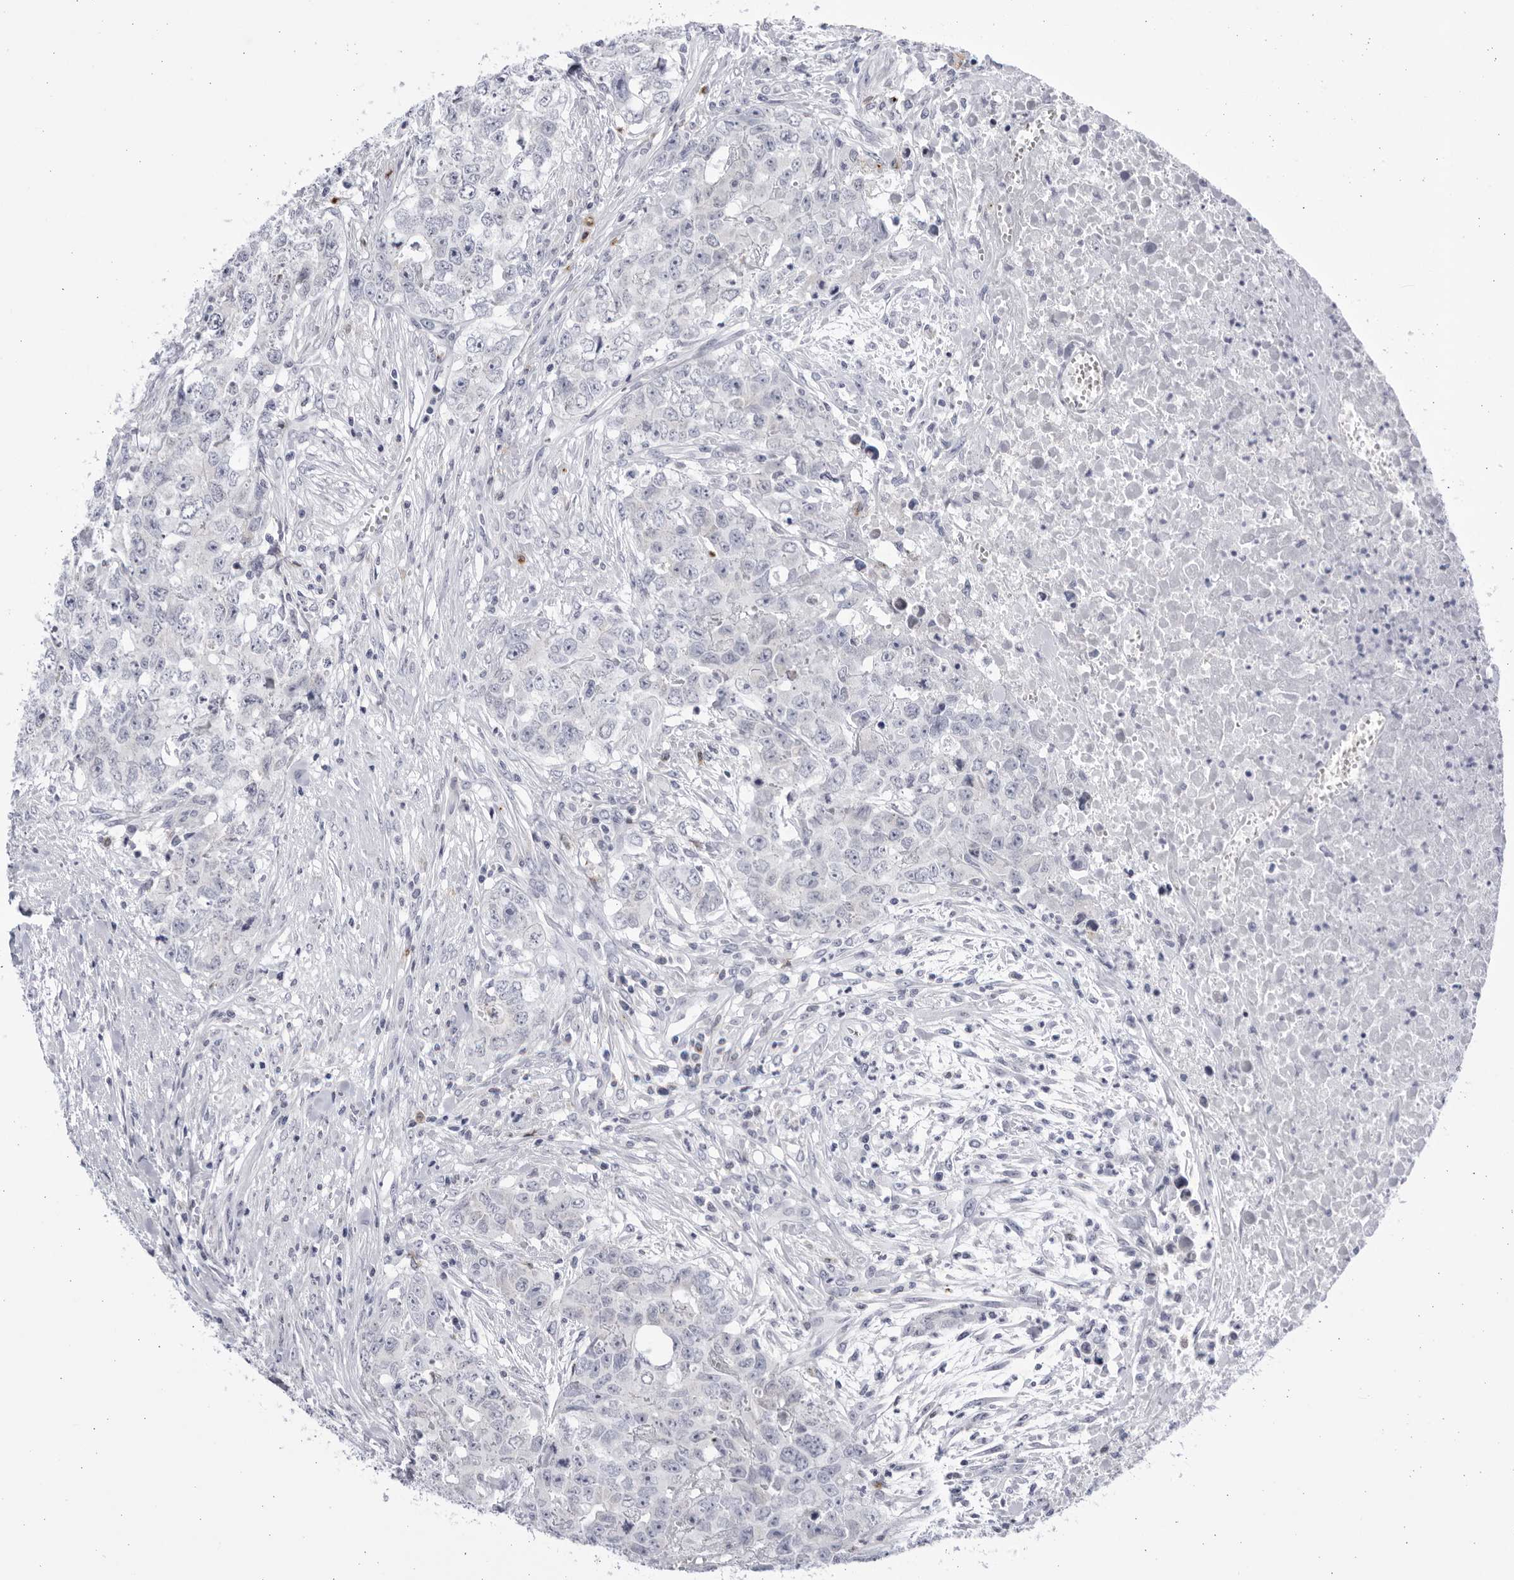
{"staining": {"intensity": "negative", "quantity": "none", "location": "none"}, "tissue": "testis cancer", "cell_type": "Tumor cells", "image_type": "cancer", "snomed": [{"axis": "morphology", "description": "Carcinoma, Embryonal, NOS"}, {"axis": "topography", "description": "Testis"}], "caption": "The photomicrograph reveals no staining of tumor cells in embryonal carcinoma (testis).", "gene": "CCDC181", "patient": {"sex": "male", "age": 28}}